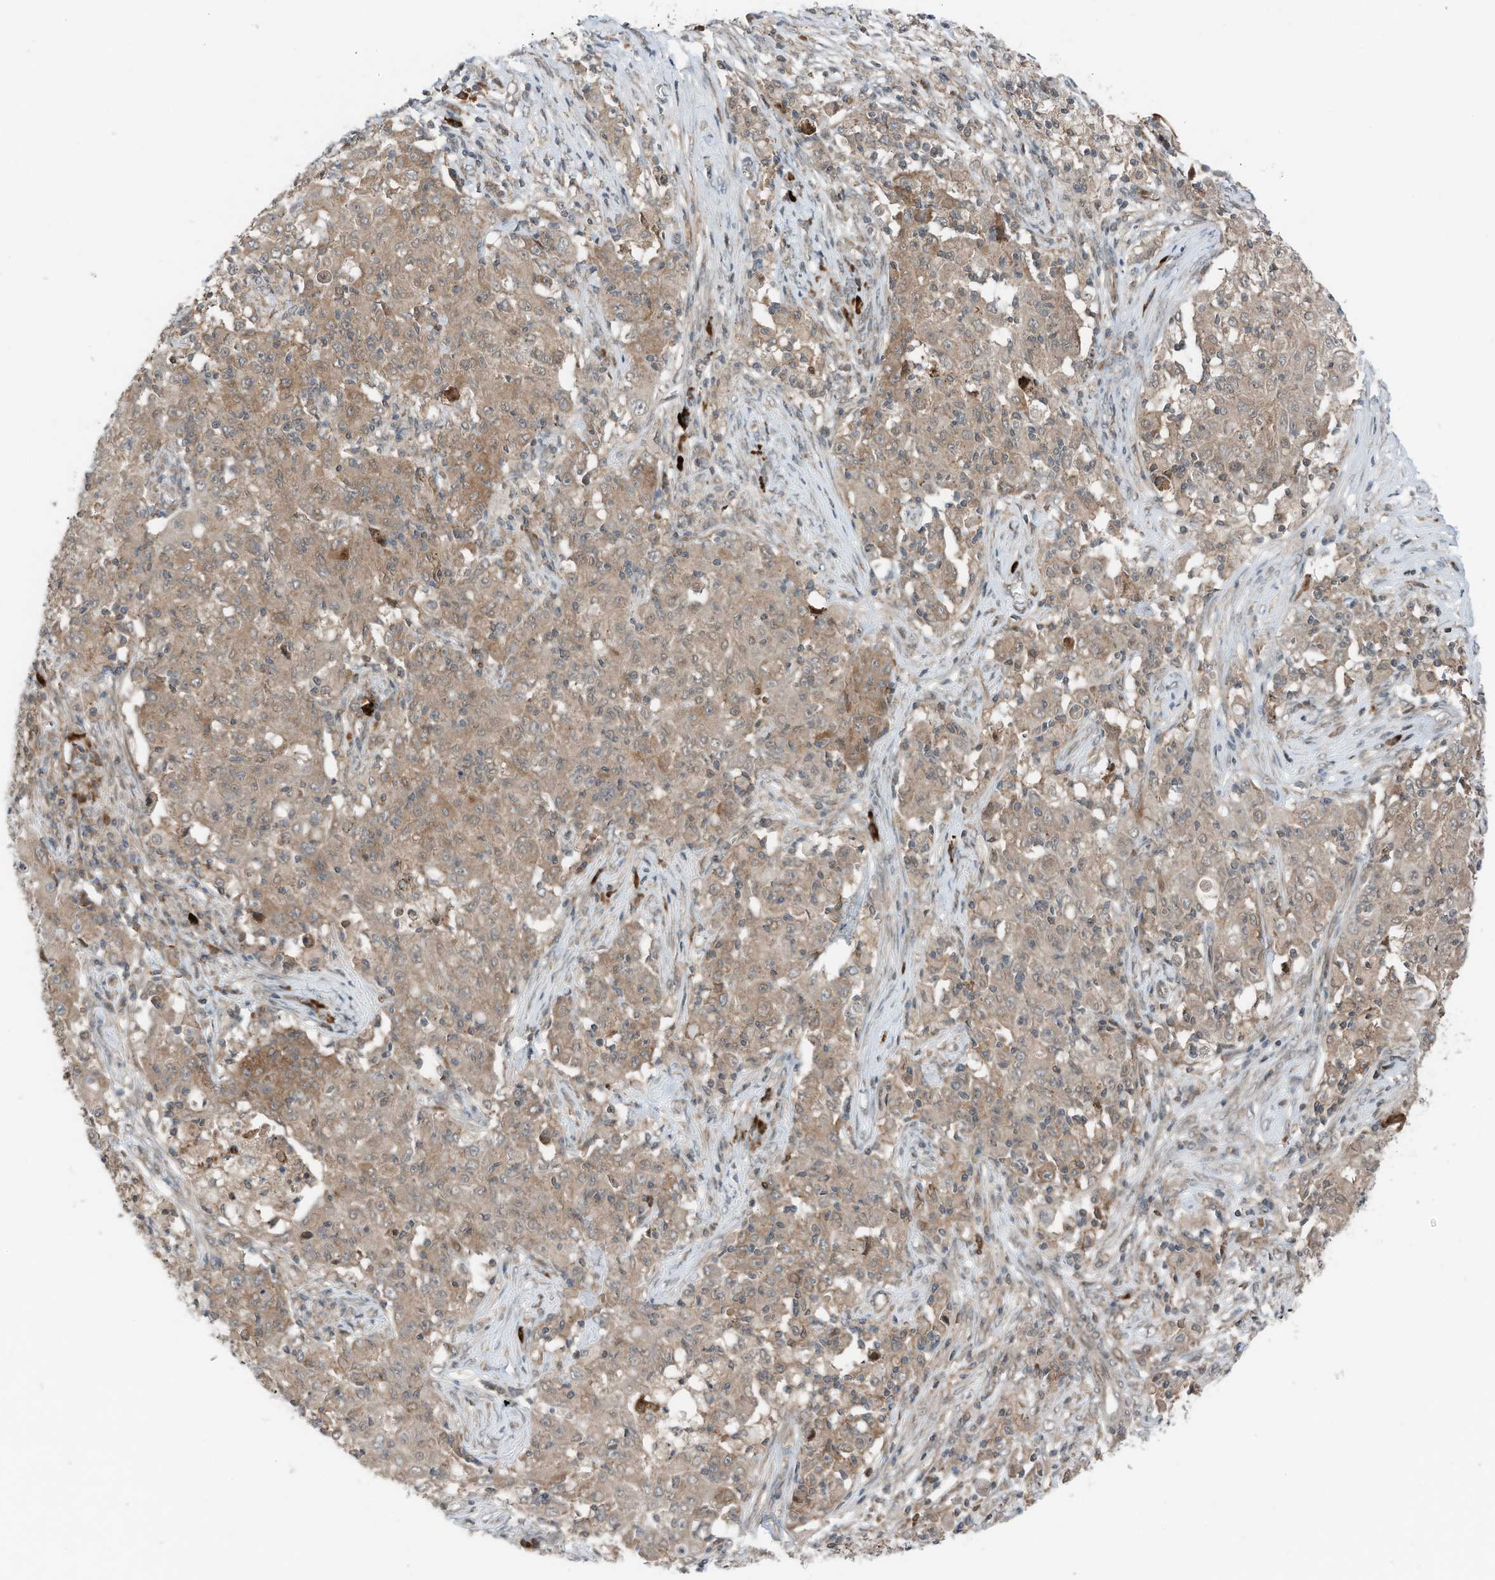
{"staining": {"intensity": "moderate", "quantity": ">75%", "location": "cytoplasmic/membranous"}, "tissue": "ovarian cancer", "cell_type": "Tumor cells", "image_type": "cancer", "snomed": [{"axis": "morphology", "description": "Carcinoma, endometroid"}, {"axis": "topography", "description": "Ovary"}], "caption": "Immunohistochemical staining of human ovarian cancer (endometroid carcinoma) exhibits moderate cytoplasmic/membranous protein expression in about >75% of tumor cells.", "gene": "RMND1", "patient": {"sex": "female", "age": 42}}